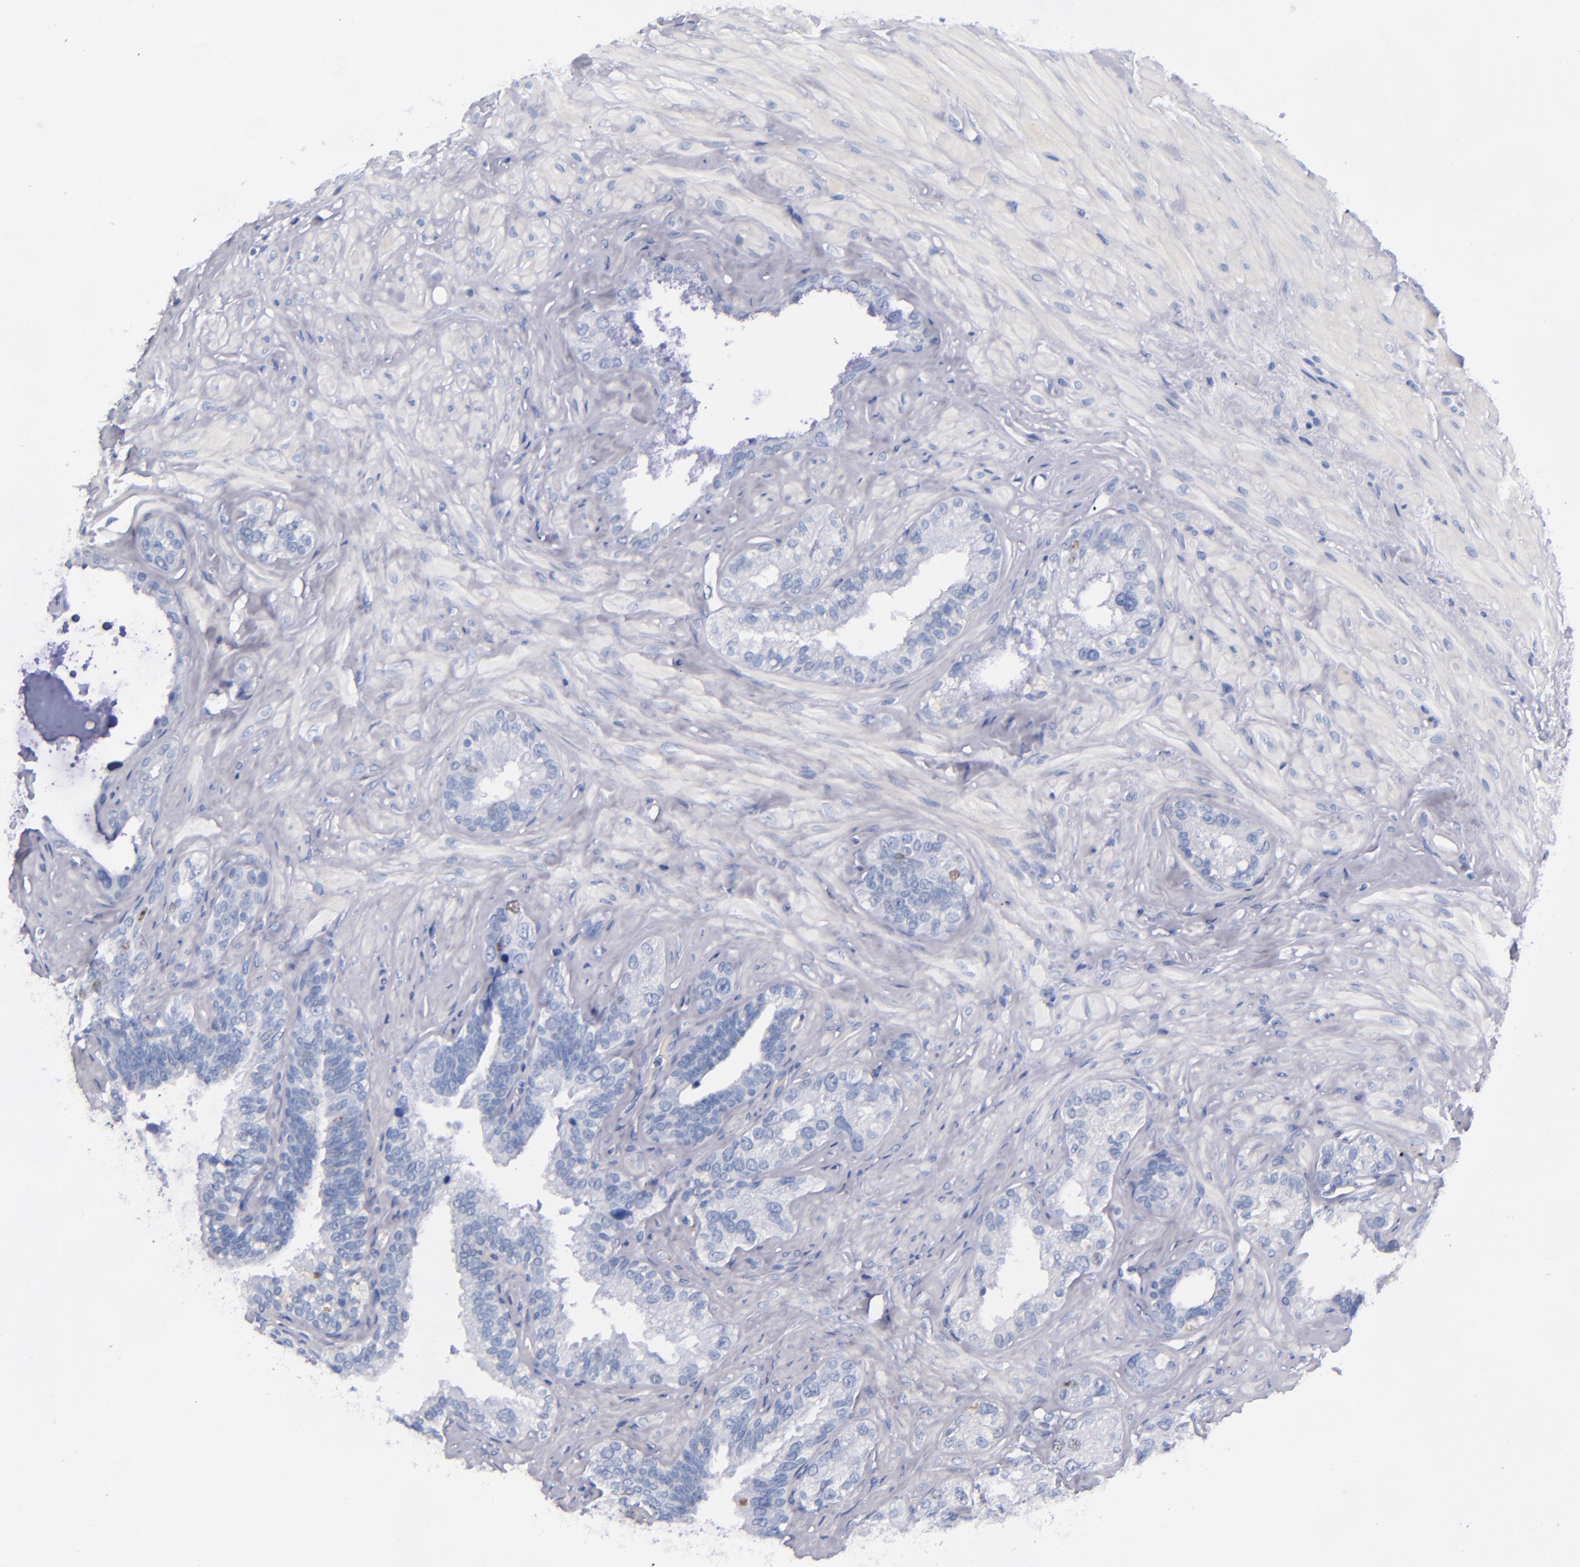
{"staining": {"intensity": "moderate", "quantity": "<25%", "location": "nuclear"}, "tissue": "seminal vesicle", "cell_type": "Glandular cells", "image_type": "normal", "snomed": [{"axis": "morphology", "description": "Normal tissue, NOS"}, {"axis": "topography", "description": "Seminal veicle"}], "caption": "Immunohistochemistry (IHC) of unremarkable human seminal vesicle exhibits low levels of moderate nuclear positivity in about <25% of glandular cells. (DAB (3,3'-diaminobenzidine) IHC with brightfield microscopy, high magnification).", "gene": "MCM7", "patient": {"sex": "male", "age": 63}}